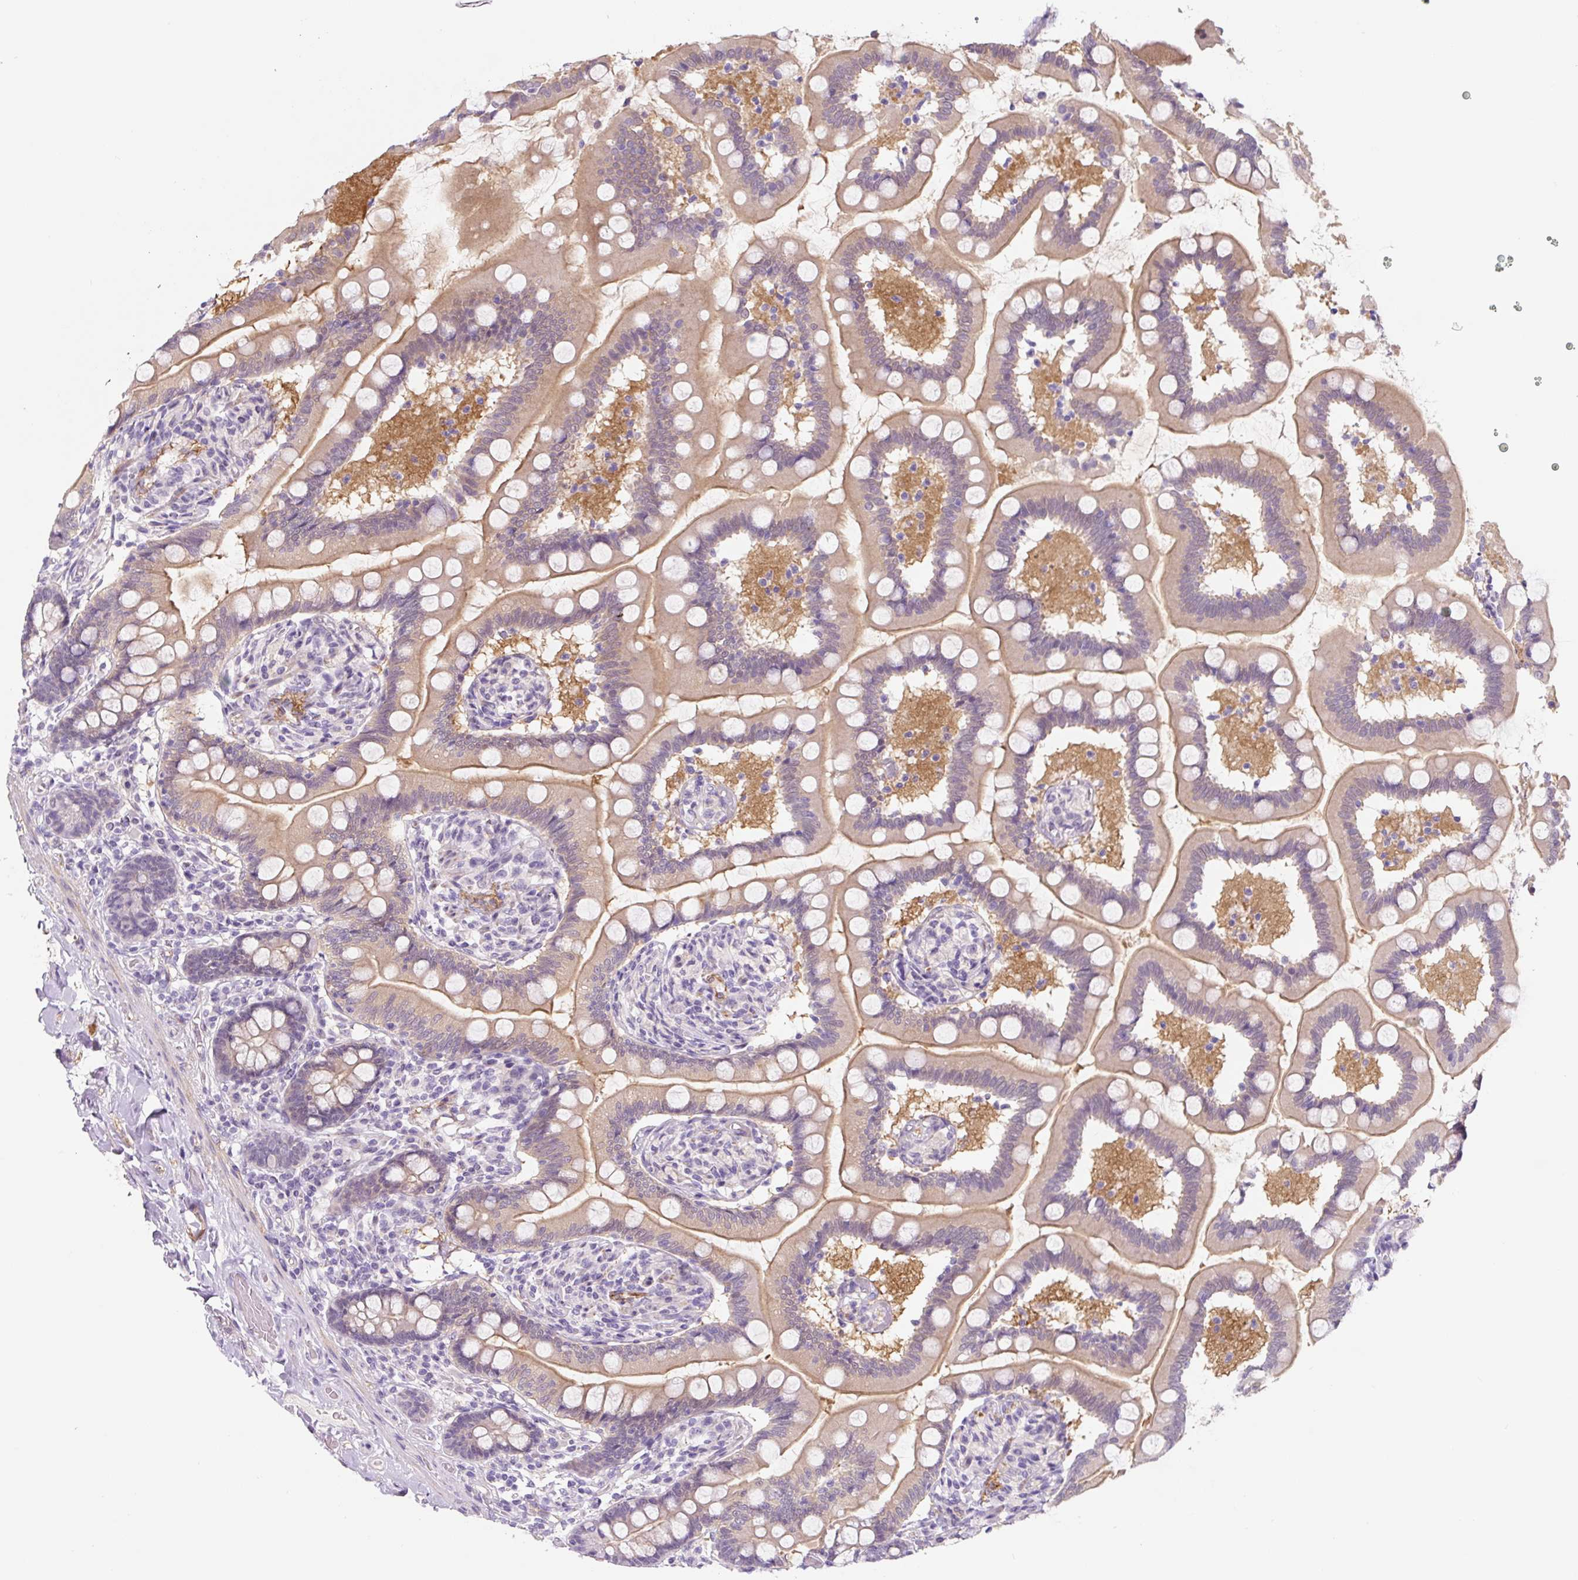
{"staining": {"intensity": "moderate", "quantity": ">75%", "location": "cytoplasmic/membranous"}, "tissue": "small intestine", "cell_type": "Glandular cells", "image_type": "normal", "snomed": [{"axis": "morphology", "description": "Normal tissue, NOS"}, {"axis": "topography", "description": "Small intestine"}], "caption": "This histopathology image shows IHC staining of benign human small intestine, with medium moderate cytoplasmic/membranous expression in approximately >75% of glandular cells.", "gene": "CCL25", "patient": {"sex": "female", "age": 64}}